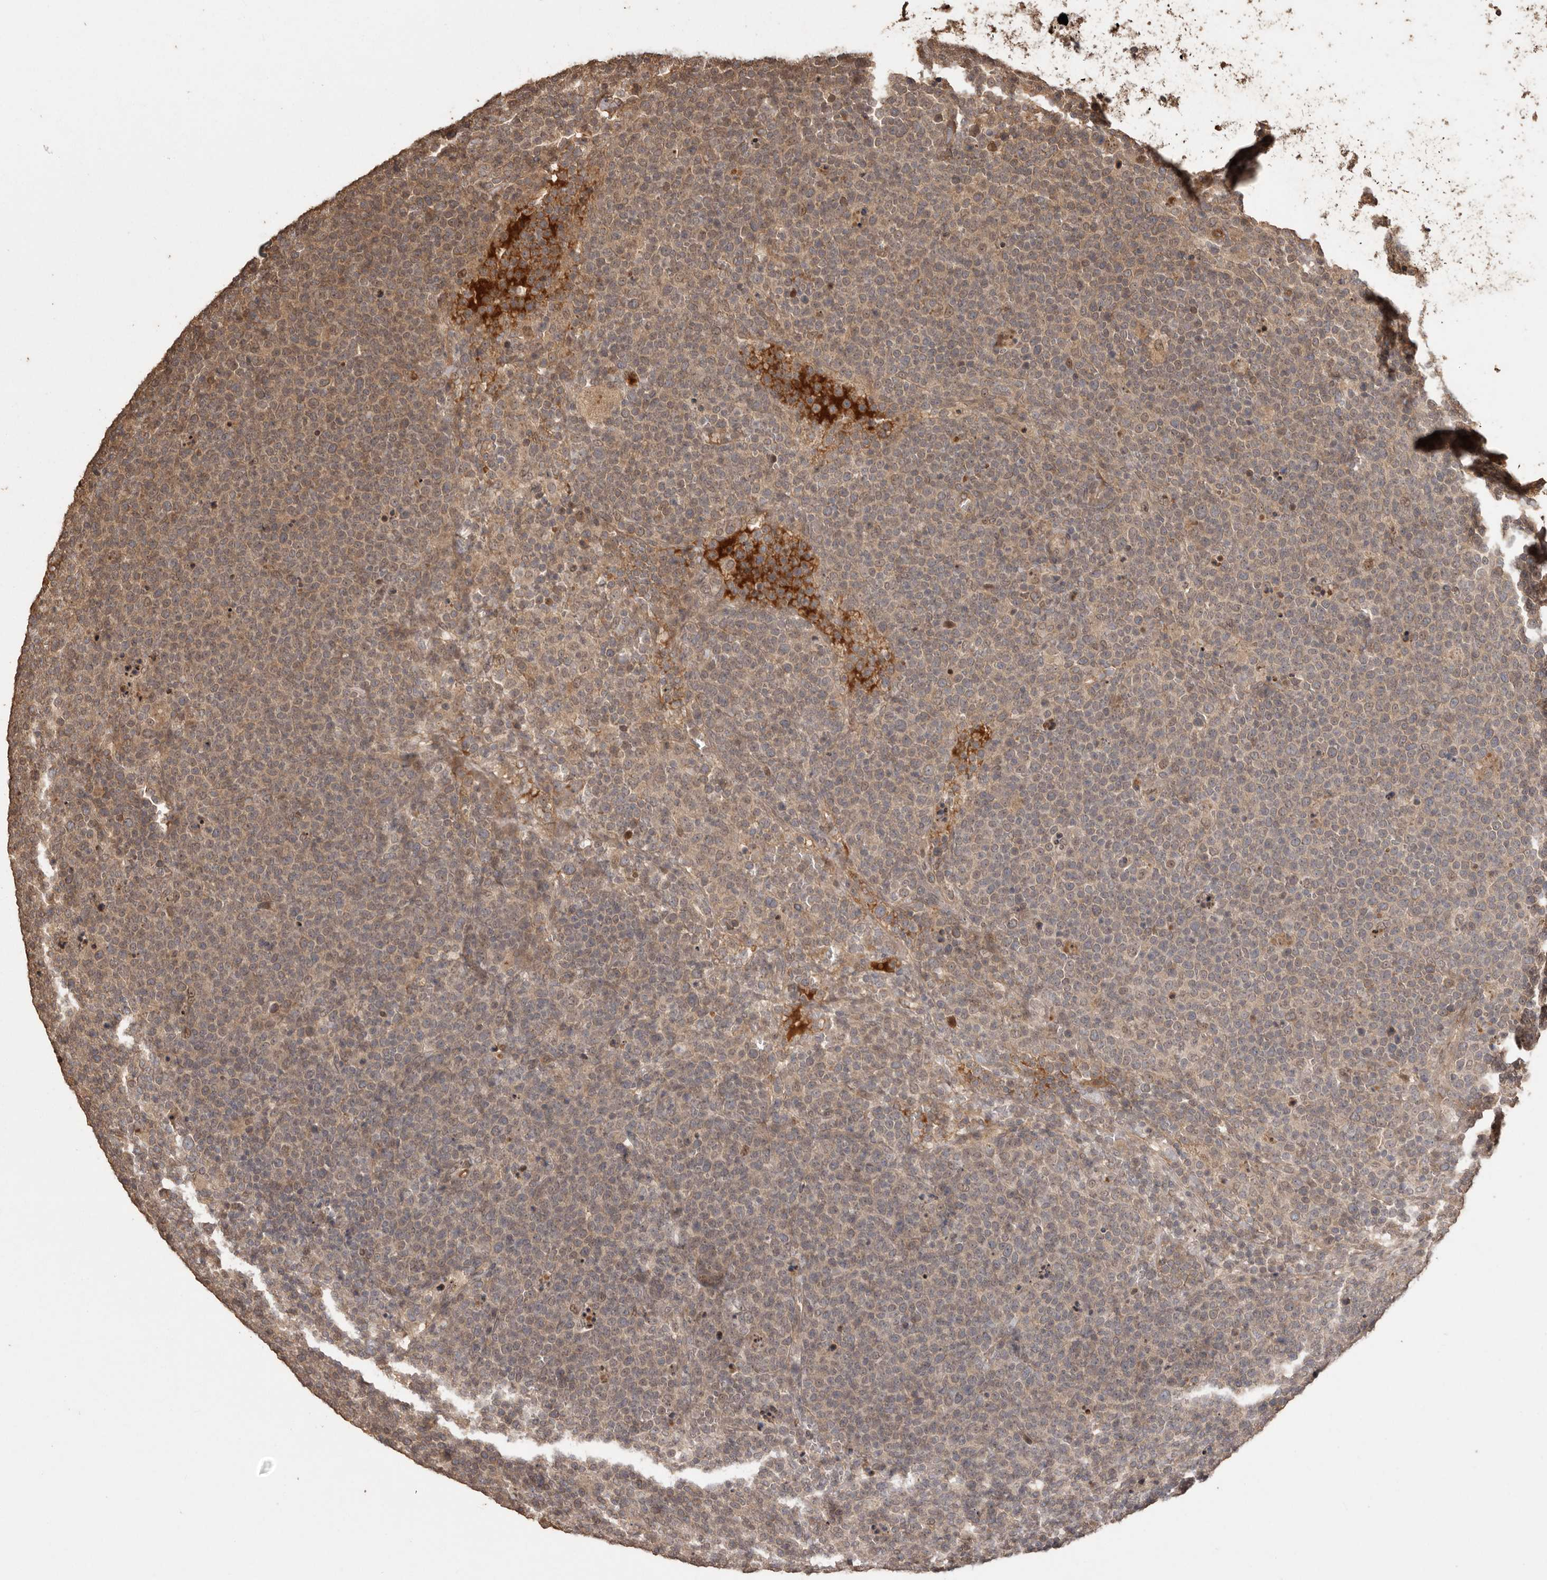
{"staining": {"intensity": "weak", "quantity": ">75%", "location": "cytoplasmic/membranous"}, "tissue": "lymphoma", "cell_type": "Tumor cells", "image_type": "cancer", "snomed": [{"axis": "morphology", "description": "Malignant lymphoma, non-Hodgkin's type, High grade"}, {"axis": "topography", "description": "Lymph node"}], "caption": "A high-resolution image shows IHC staining of lymphoma, which demonstrates weak cytoplasmic/membranous expression in about >75% of tumor cells.", "gene": "NUP43", "patient": {"sex": "male", "age": 61}}